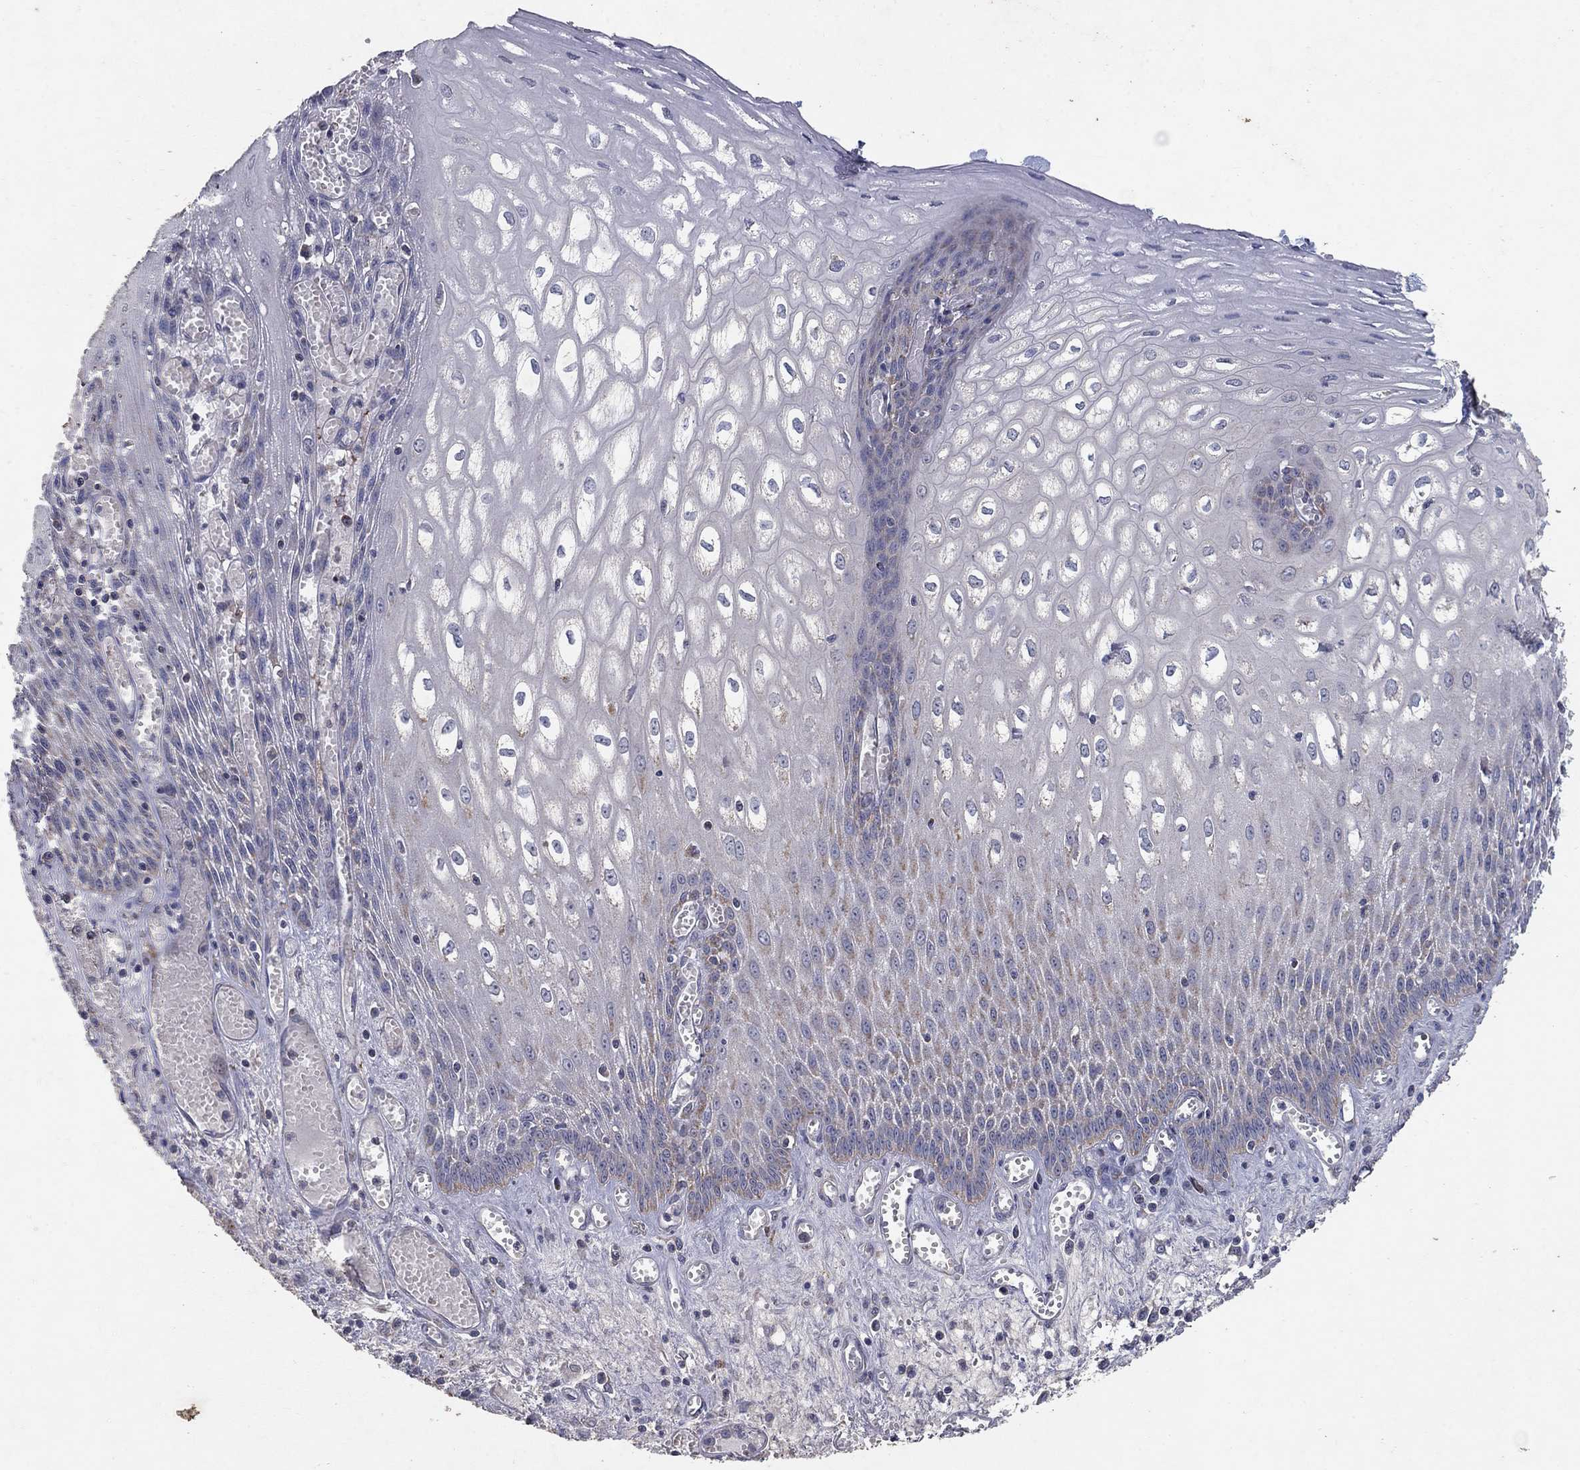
{"staining": {"intensity": "moderate", "quantity": "<25%", "location": "cytoplasmic/membranous"}, "tissue": "esophagus", "cell_type": "Squamous epithelial cells", "image_type": "normal", "snomed": [{"axis": "morphology", "description": "Normal tissue, NOS"}, {"axis": "topography", "description": "Esophagus"}], "caption": "A micrograph showing moderate cytoplasmic/membranous staining in about <25% of squamous epithelial cells in normal esophagus, as visualized by brown immunohistochemical staining.", "gene": "GPSM1", "patient": {"sex": "male", "age": 58}}